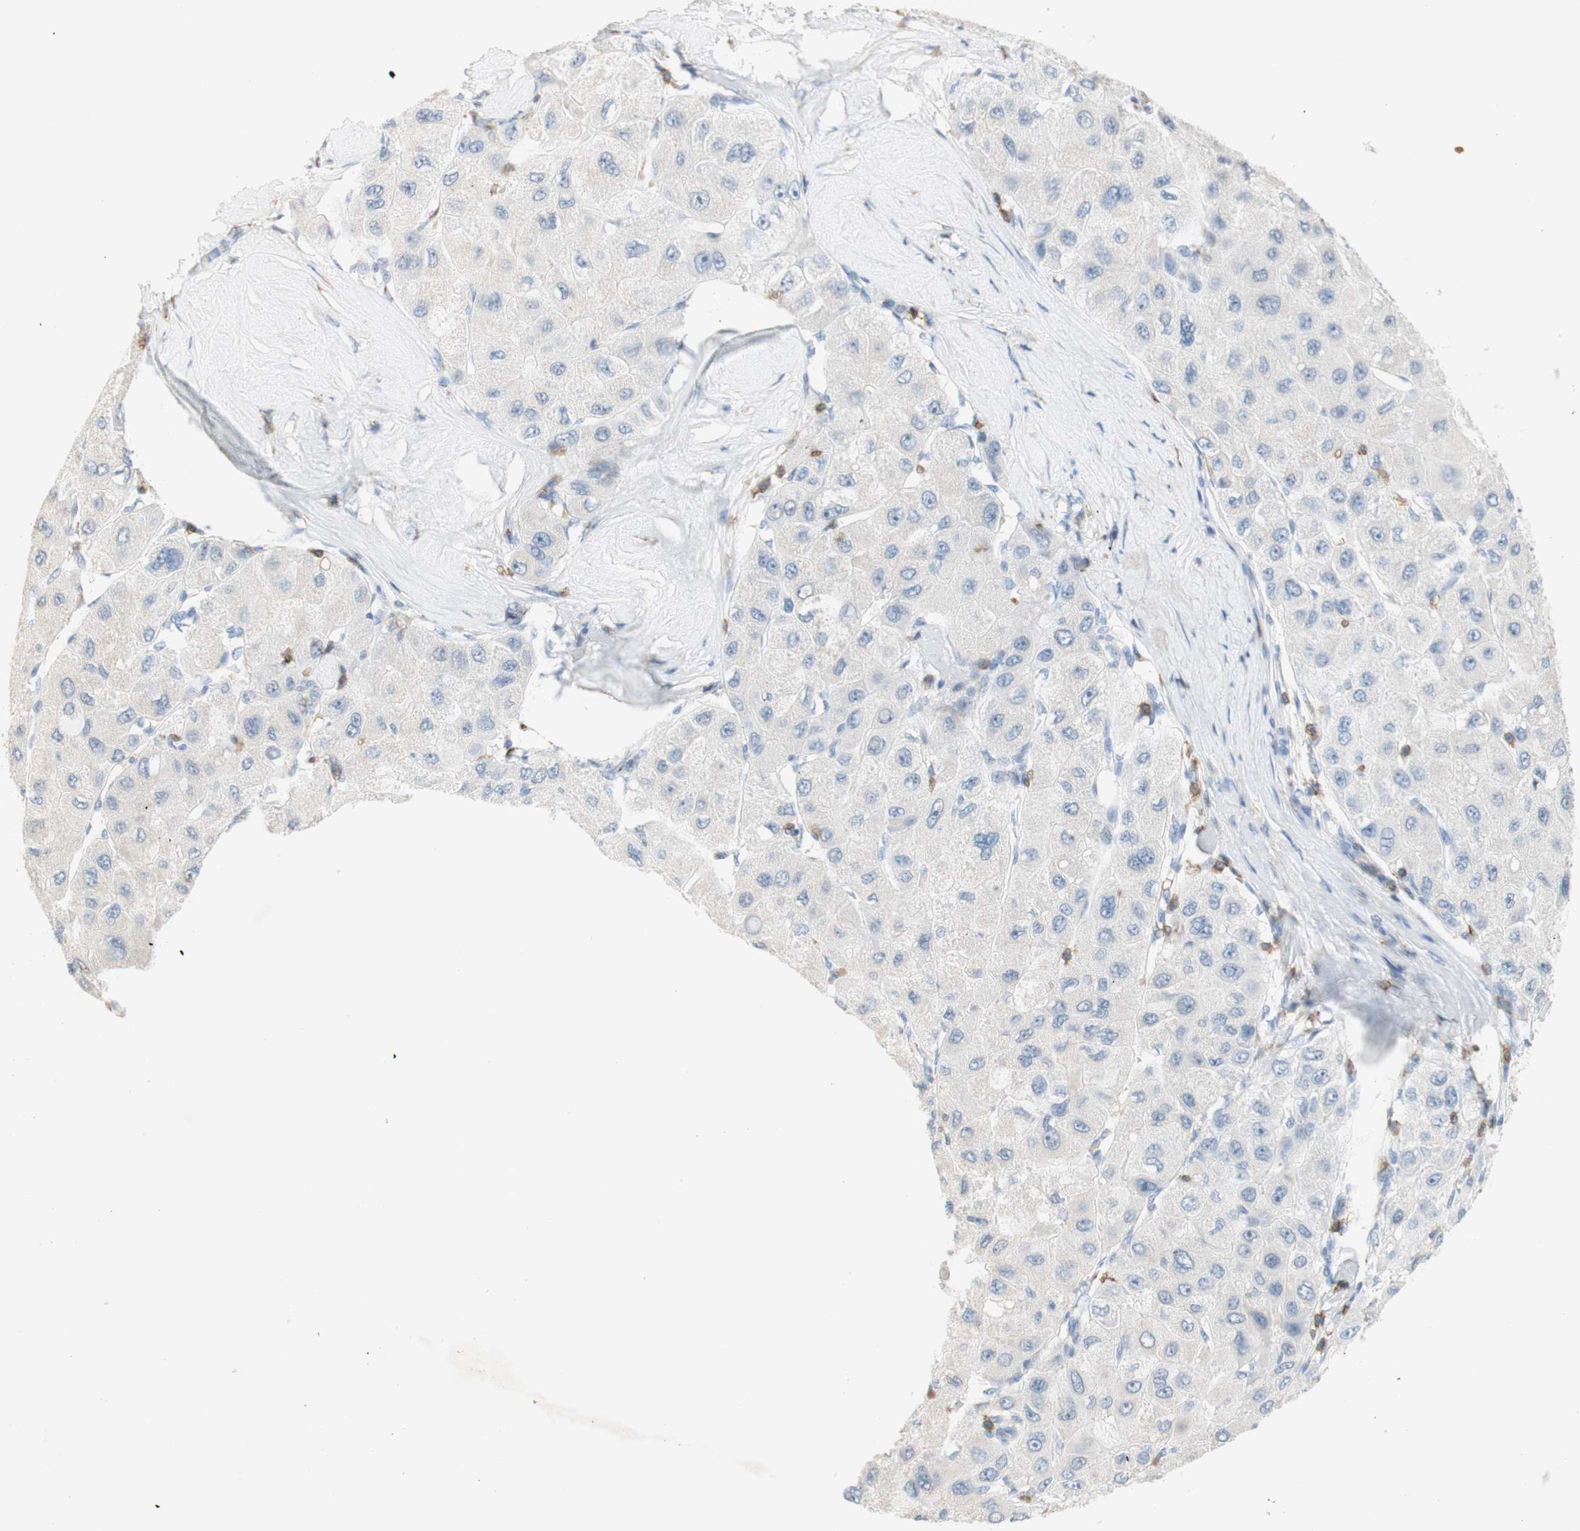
{"staining": {"intensity": "negative", "quantity": "none", "location": "none"}, "tissue": "liver cancer", "cell_type": "Tumor cells", "image_type": "cancer", "snomed": [{"axis": "morphology", "description": "Carcinoma, Hepatocellular, NOS"}, {"axis": "topography", "description": "Liver"}], "caption": "Immunohistochemical staining of liver hepatocellular carcinoma shows no significant positivity in tumor cells.", "gene": "SPINK6", "patient": {"sex": "male", "age": 80}}